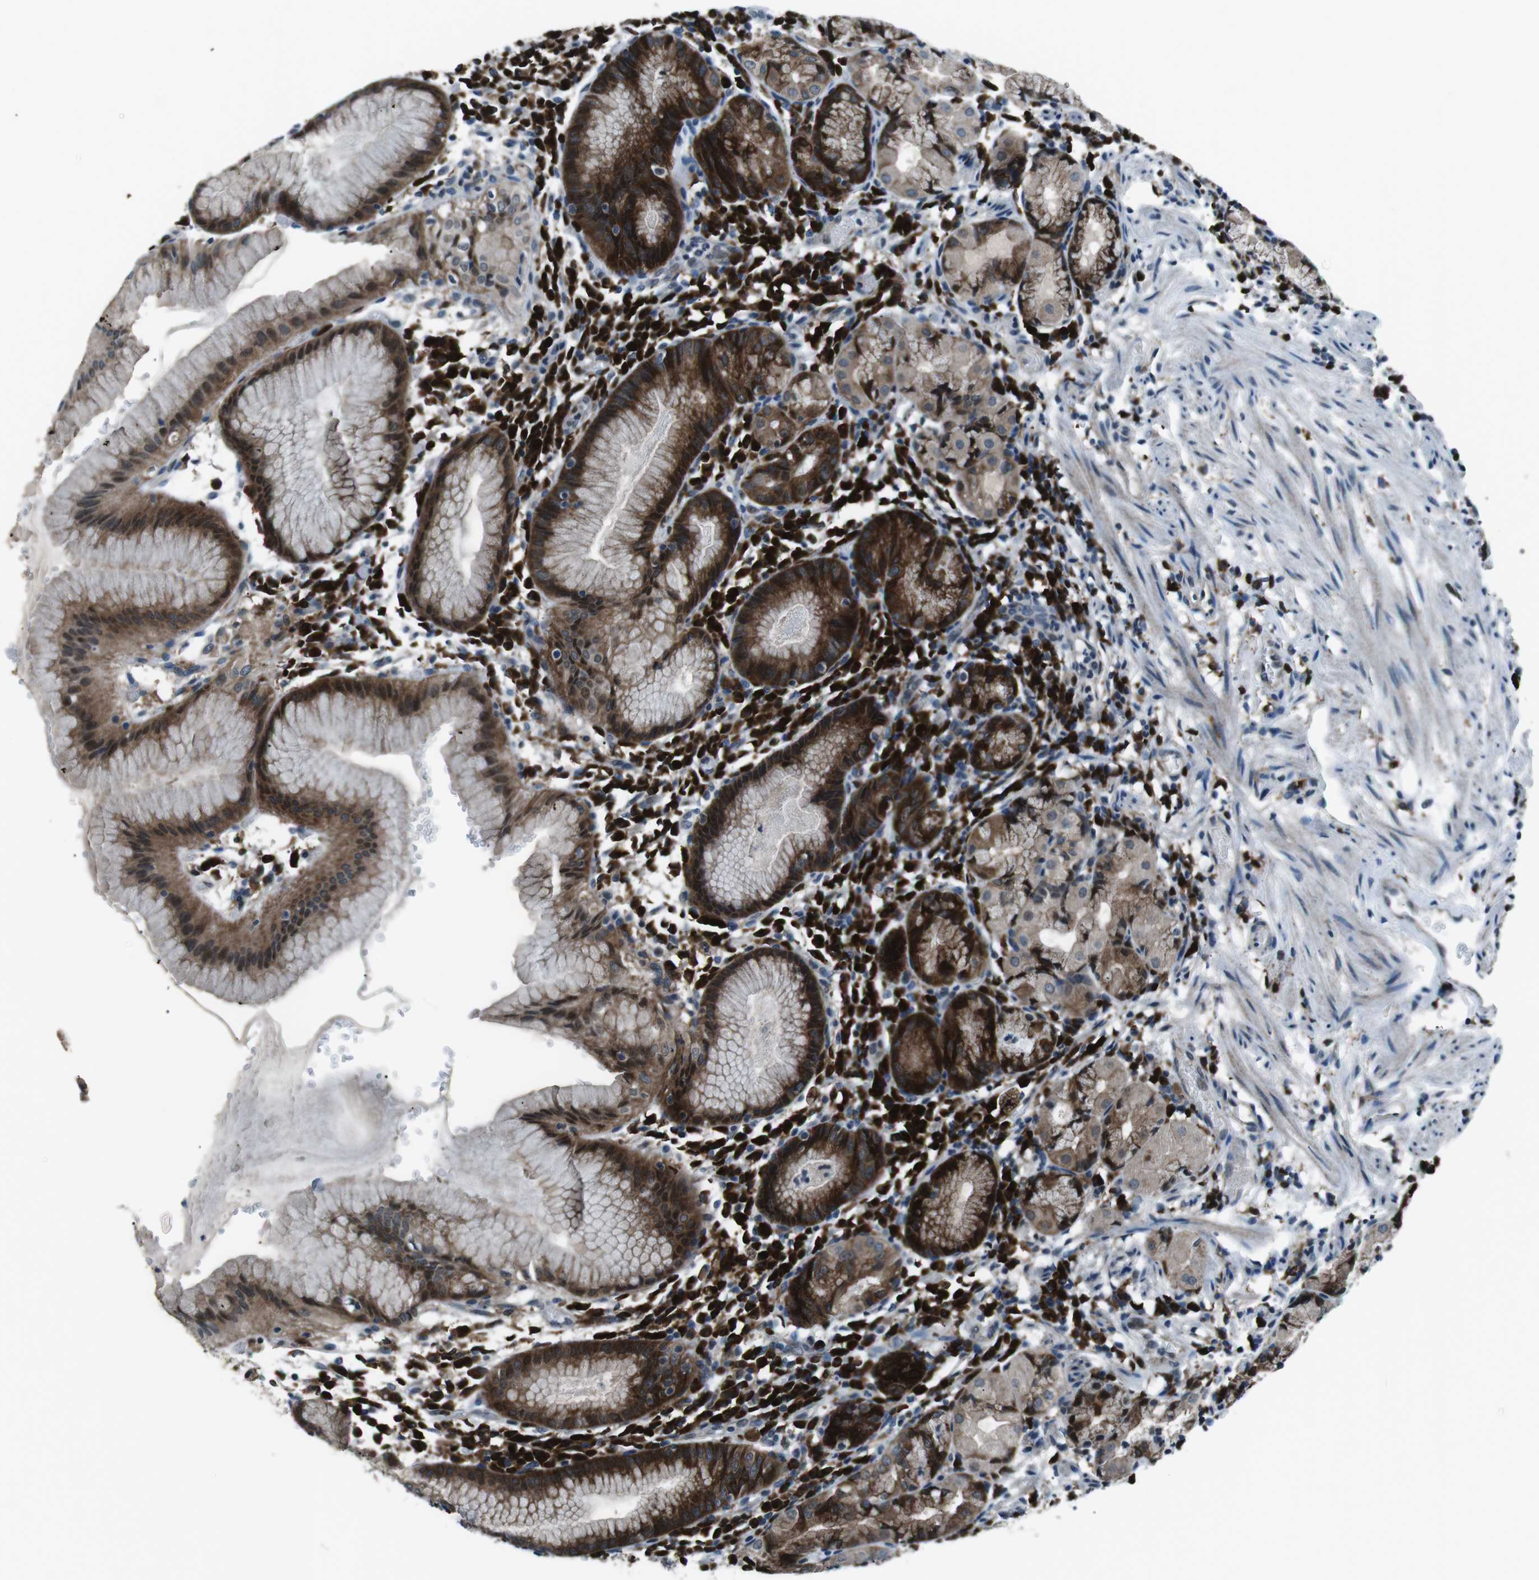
{"staining": {"intensity": "strong", "quantity": ">75%", "location": "cytoplasmic/membranous"}, "tissue": "stomach", "cell_type": "Glandular cells", "image_type": "normal", "snomed": [{"axis": "morphology", "description": "Normal tissue, NOS"}, {"axis": "topography", "description": "Stomach"}, {"axis": "topography", "description": "Stomach, lower"}], "caption": "Protein expression analysis of benign stomach exhibits strong cytoplasmic/membranous staining in about >75% of glandular cells. The staining is performed using DAB (3,3'-diaminobenzidine) brown chromogen to label protein expression. The nuclei are counter-stained blue using hematoxylin.", "gene": "BLNK", "patient": {"sex": "female", "age": 75}}